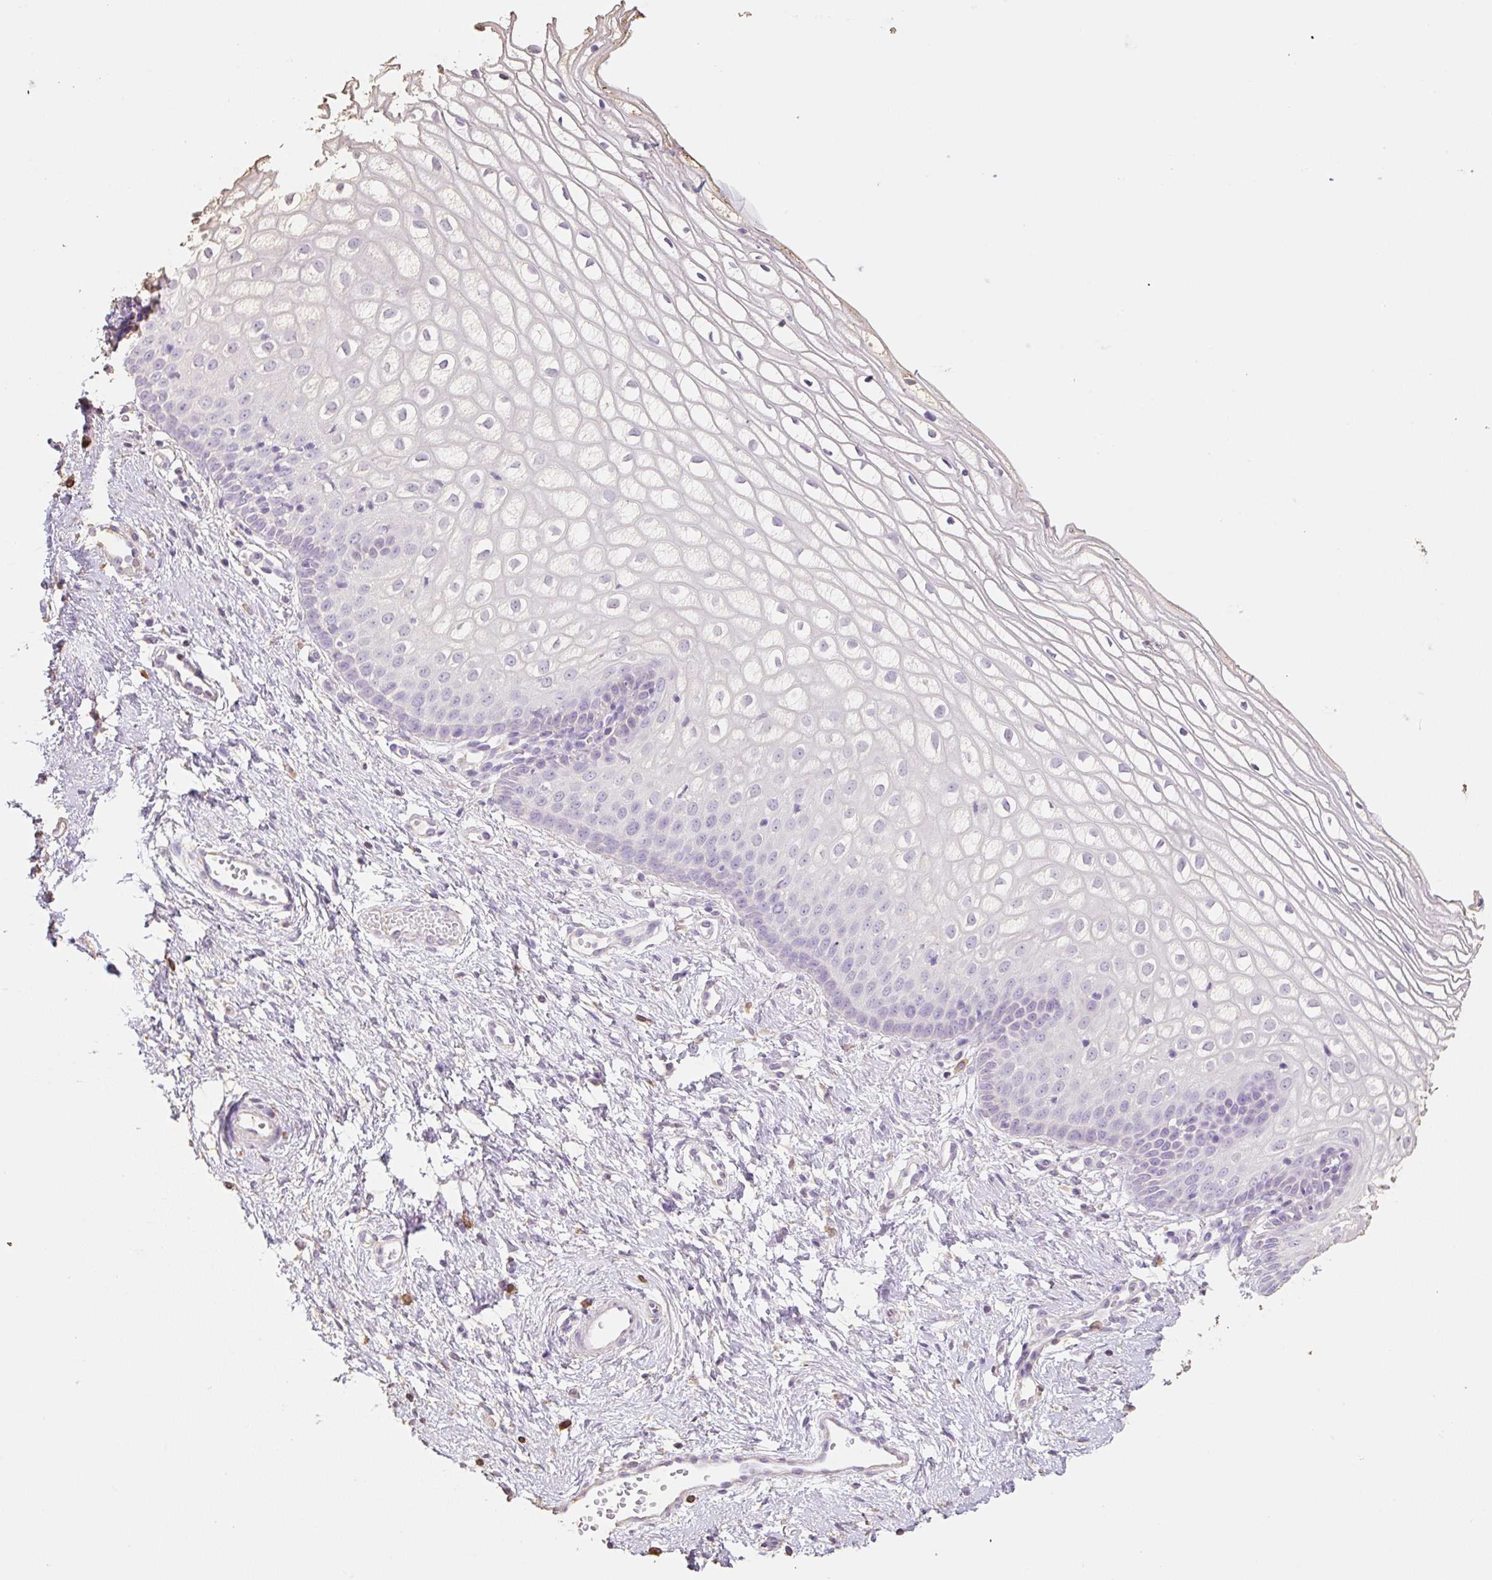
{"staining": {"intensity": "negative", "quantity": "none", "location": "none"}, "tissue": "cervix", "cell_type": "Squamous epithelial cells", "image_type": "normal", "snomed": [{"axis": "morphology", "description": "Normal tissue, NOS"}, {"axis": "topography", "description": "Cervix"}], "caption": "Immunohistochemistry (IHC) image of normal human cervix stained for a protein (brown), which shows no positivity in squamous epithelial cells.", "gene": "MBOAT7", "patient": {"sex": "female", "age": 36}}